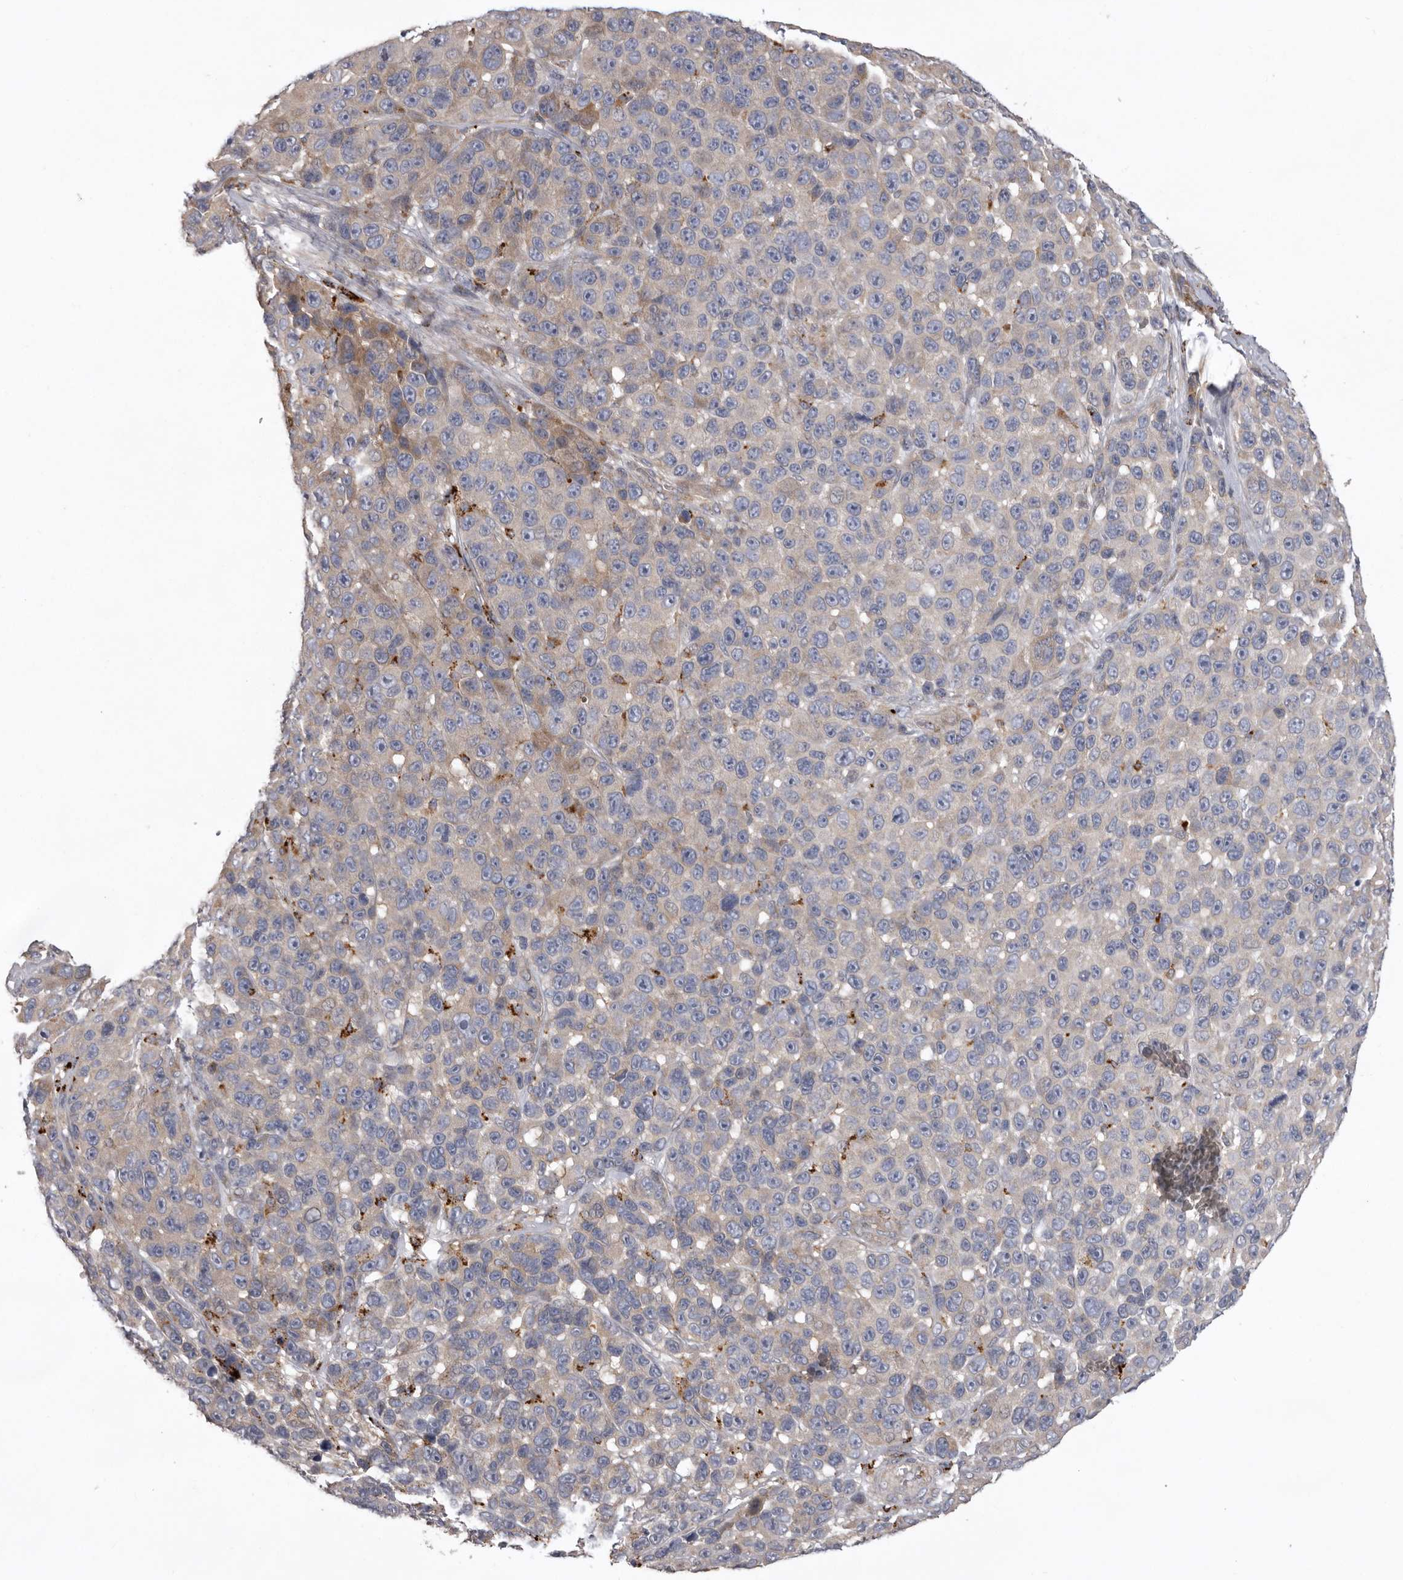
{"staining": {"intensity": "negative", "quantity": "none", "location": "none"}, "tissue": "melanoma", "cell_type": "Tumor cells", "image_type": "cancer", "snomed": [{"axis": "morphology", "description": "Malignant melanoma, NOS"}, {"axis": "topography", "description": "Skin"}], "caption": "A high-resolution photomicrograph shows immunohistochemistry staining of melanoma, which demonstrates no significant staining in tumor cells.", "gene": "WDR47", "patient": {"sex": "male", "age": 53}}